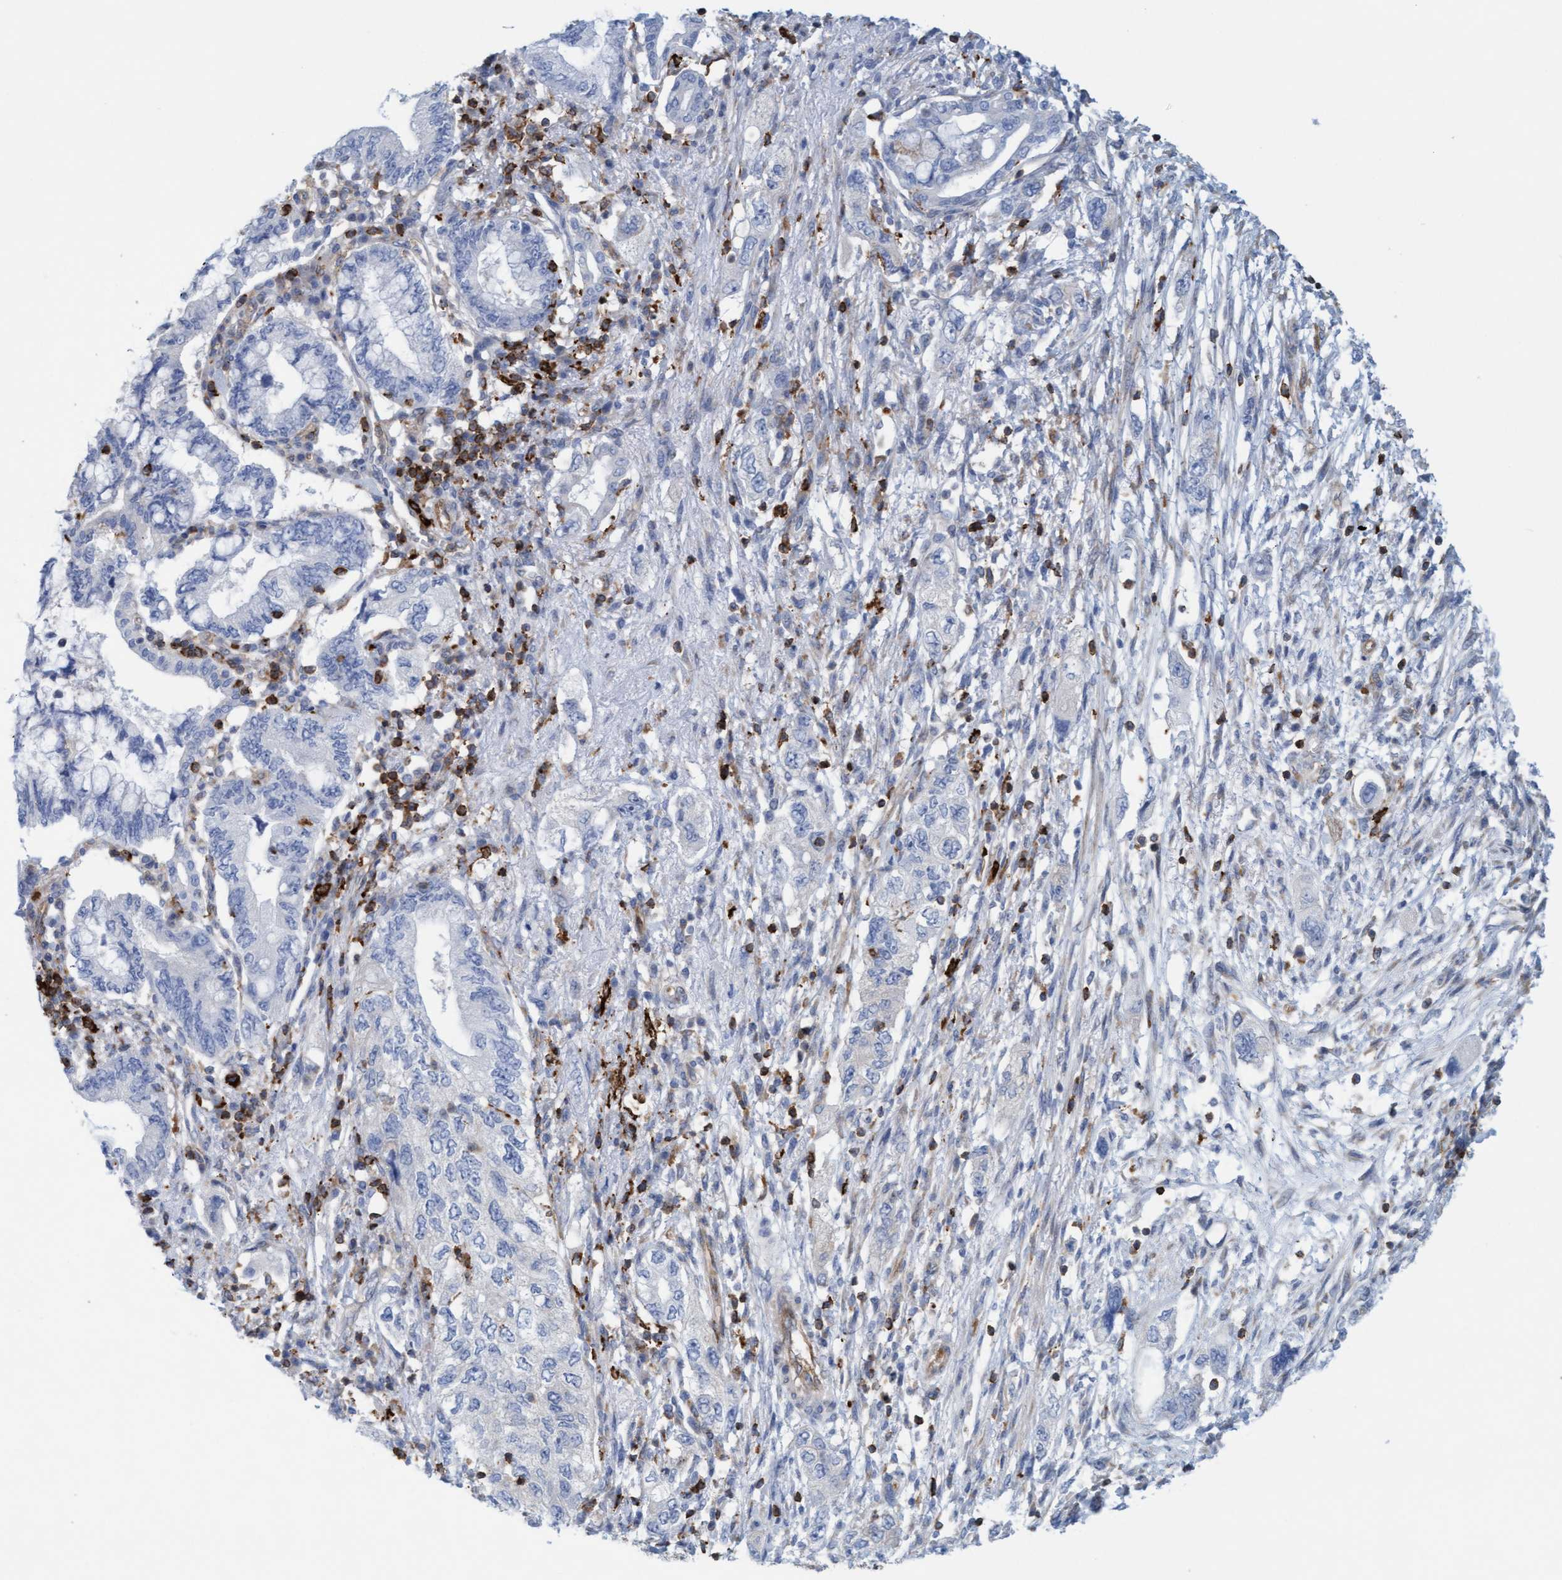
{"staining": {"intensity": "negative", "quantity": "none", "location": "none"}, "tissue": "pancreatic cancer", "cell_type": "Tumor cells", "image_type": "cancer", "snomed": [{"axis": "morphology", "description": "Adenocarcinoma, NOS"}, {"axis": "topography", "description": "Pancreas"}], "caption": "An IHC image of pancreatic adenocarcinoma is shown. There is no staining in tumor cells of pancreatic adenocarcinoma.", "gene": "FNBP1", "patient": {"sex": "female", "age": 73}}